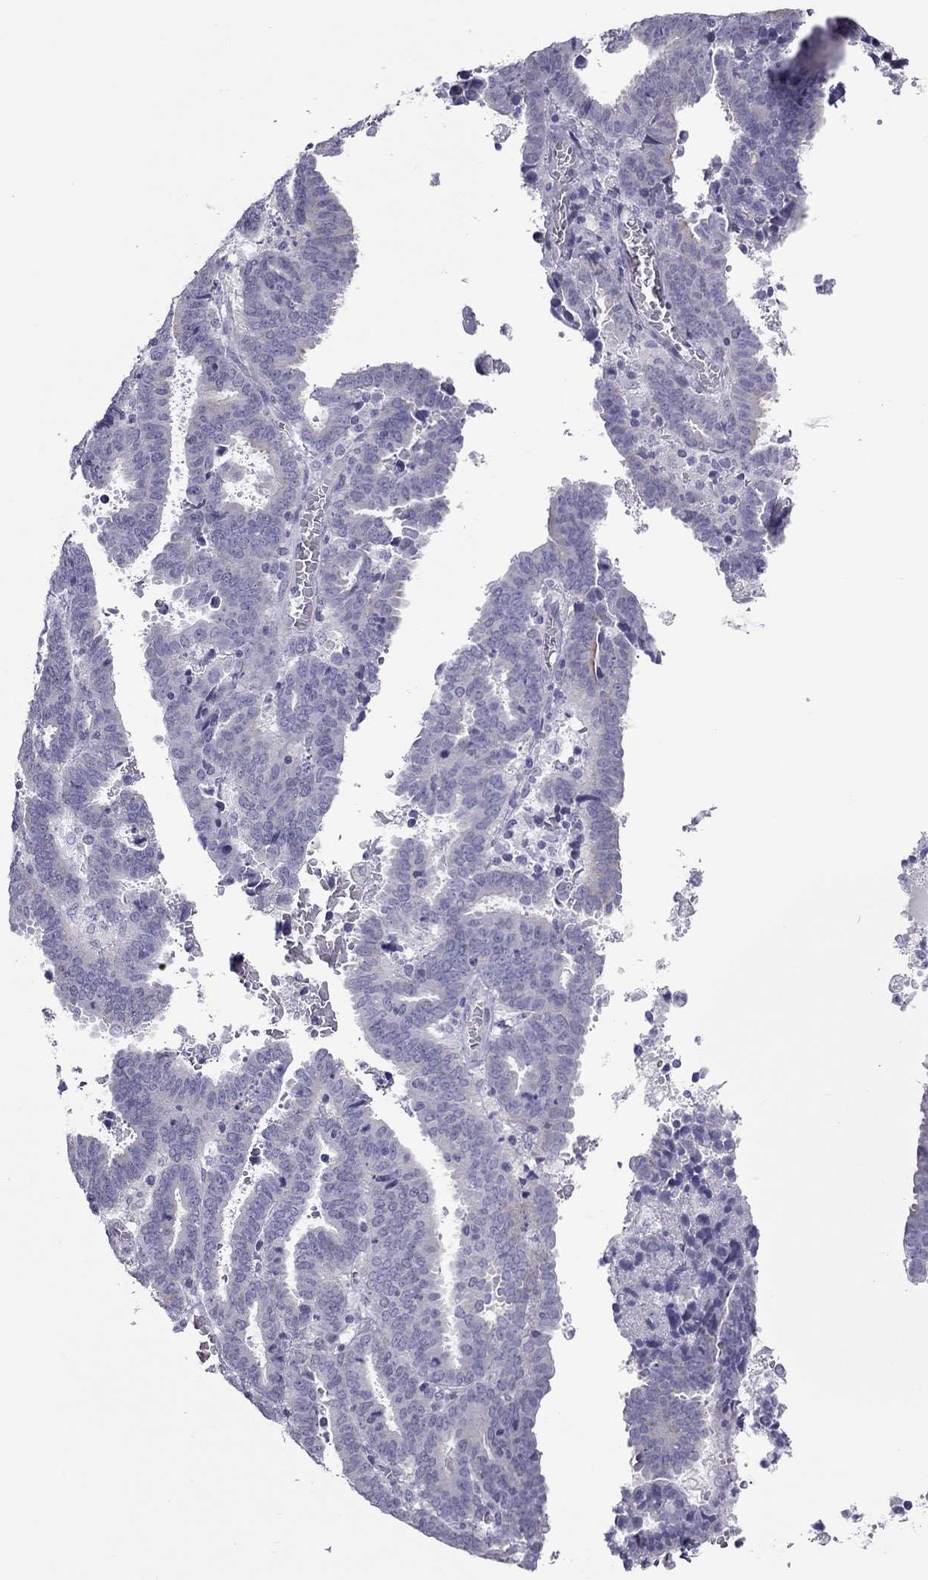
{"staining": {"intensity": "negative", "quantity": "none", "location": "none"}, "tissue": "endometrial cancer", "cell_type": "Tumor cells", "image_type": "cancer", "snomed": [{"axis": "morphology", "description": "Adenocarcinoma, NOS"}, {"axis": "topography", "description": "Uterus"}], "caption": "DAB immunohistochemical staining of endometrial cancer demonstrates no significant staining in tumor cells.", "gene": "TEX14", "patient": {"sex": "female", "age": 83}}